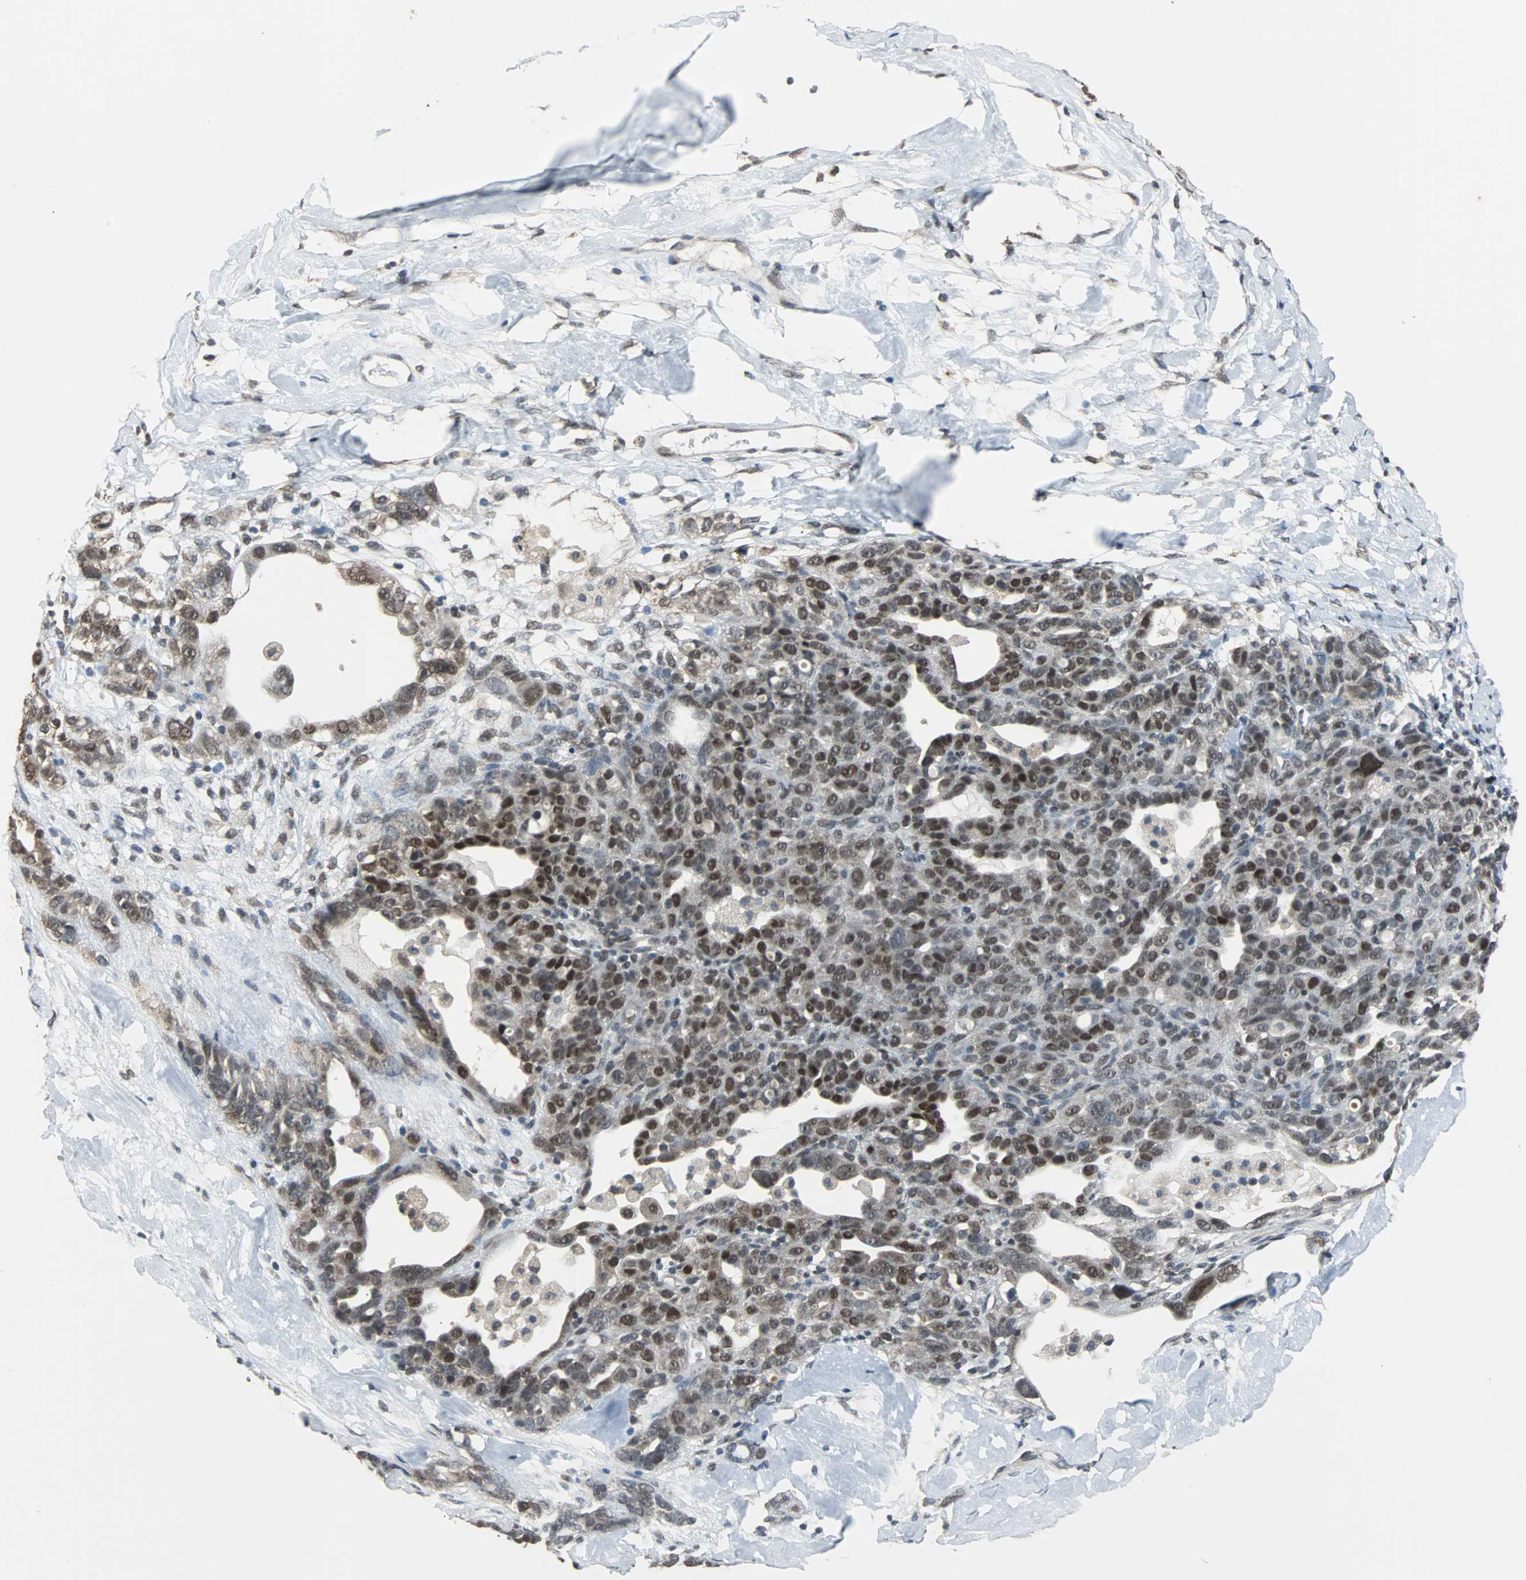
{"staining": {"intensity": "strong", "quantity": "25%-75%", "location": "nuclear"}, "tissue": "ovarian cancer", "cell_type": "Tumor cells", "image_type": "cancer", "snomed": [{"axis": "morphology", "description": "Cystadenocarcinoma, serous, NOS"}, {"axis": "topography", "description": "Ovary"}], "caption": "Immunohistochemistry (DAB) staining of human ovarian cancer (serous cystadenocarcinoma) shows strong nuclear protein staining in about 25%-75% of tumor cells.", "gene": "ZHX2", "patient": {"sex": "female", "age": 66}}